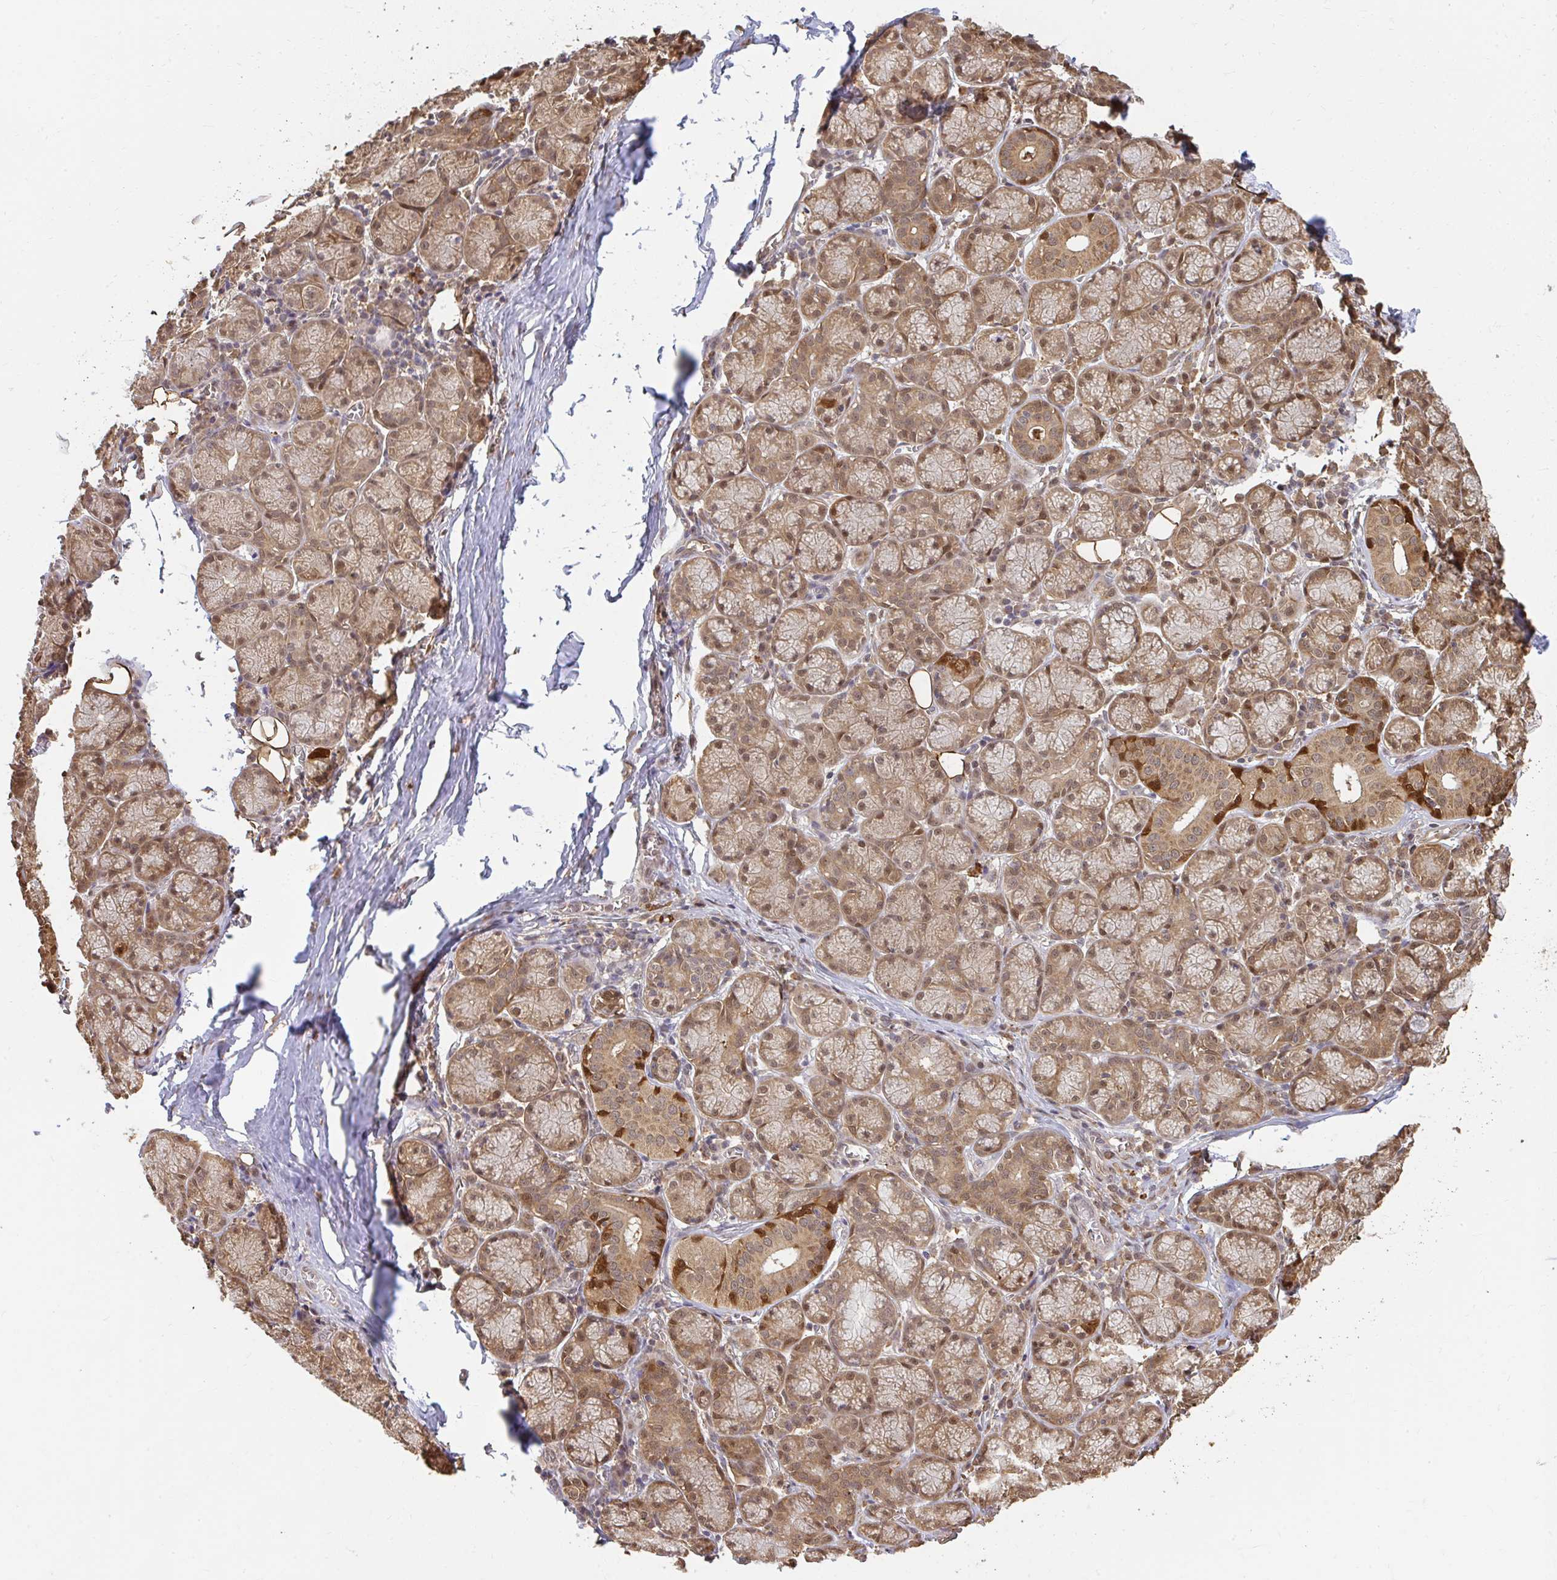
{"staining": {"intensity": "moderate", "quantity": ">75%", "location": "cytoplasmic/membranous,nuclear"}, "tissue": "salivary gland", "cell_type": "Glandular cells", "image_type": "normal", "snomed": [{"axis": "morphology", "description": "Normal tissue, NOS"}, {"axis": "topography", "description": "Salivary gland"}], "caption": "A medium amount of moderate cytoplasmic/membranous,nuclear positivity is seen in approximately >75% of glandular cells in normal salivary gland.", "gene": "LARS2", "patient": {"sex": "female", "age": 24}}